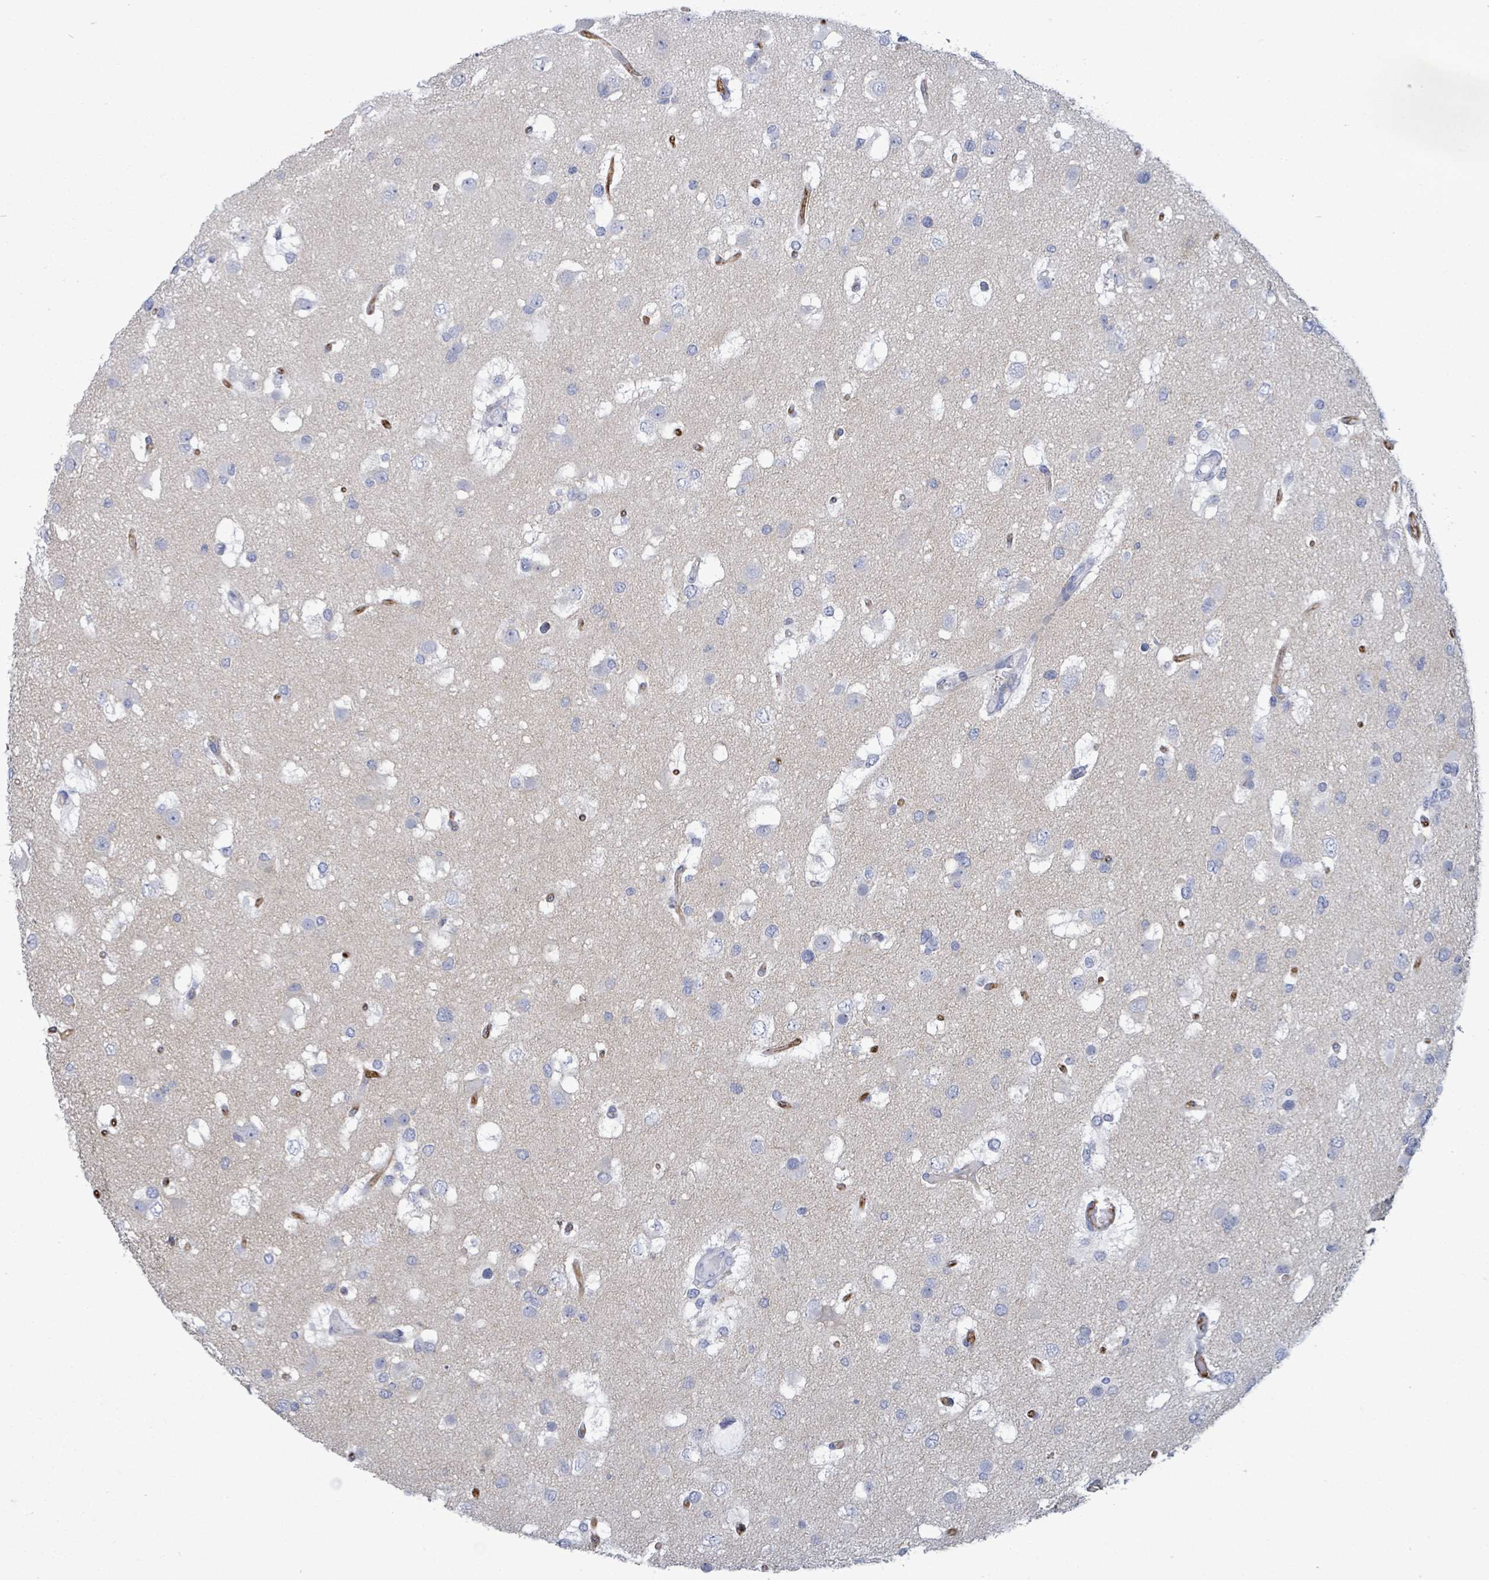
{"staining": {"intensity": "negative", "quantity": "none", "location": "none"}, "tissue": "glioma", "cell_type": "Tumor cells", "image_type": "cancer", "snomed": [{"axis": "morphology", "description": "Glioma, malignant, High grade"}, {"axis": "topography", "description": "Brain"}], "caption": "Micrograph shows no significant protein positivity in tumor cells of high-grade glioma (malignant).", "gene": "BSG", "patient": {"sex": "male", "age": 53}}